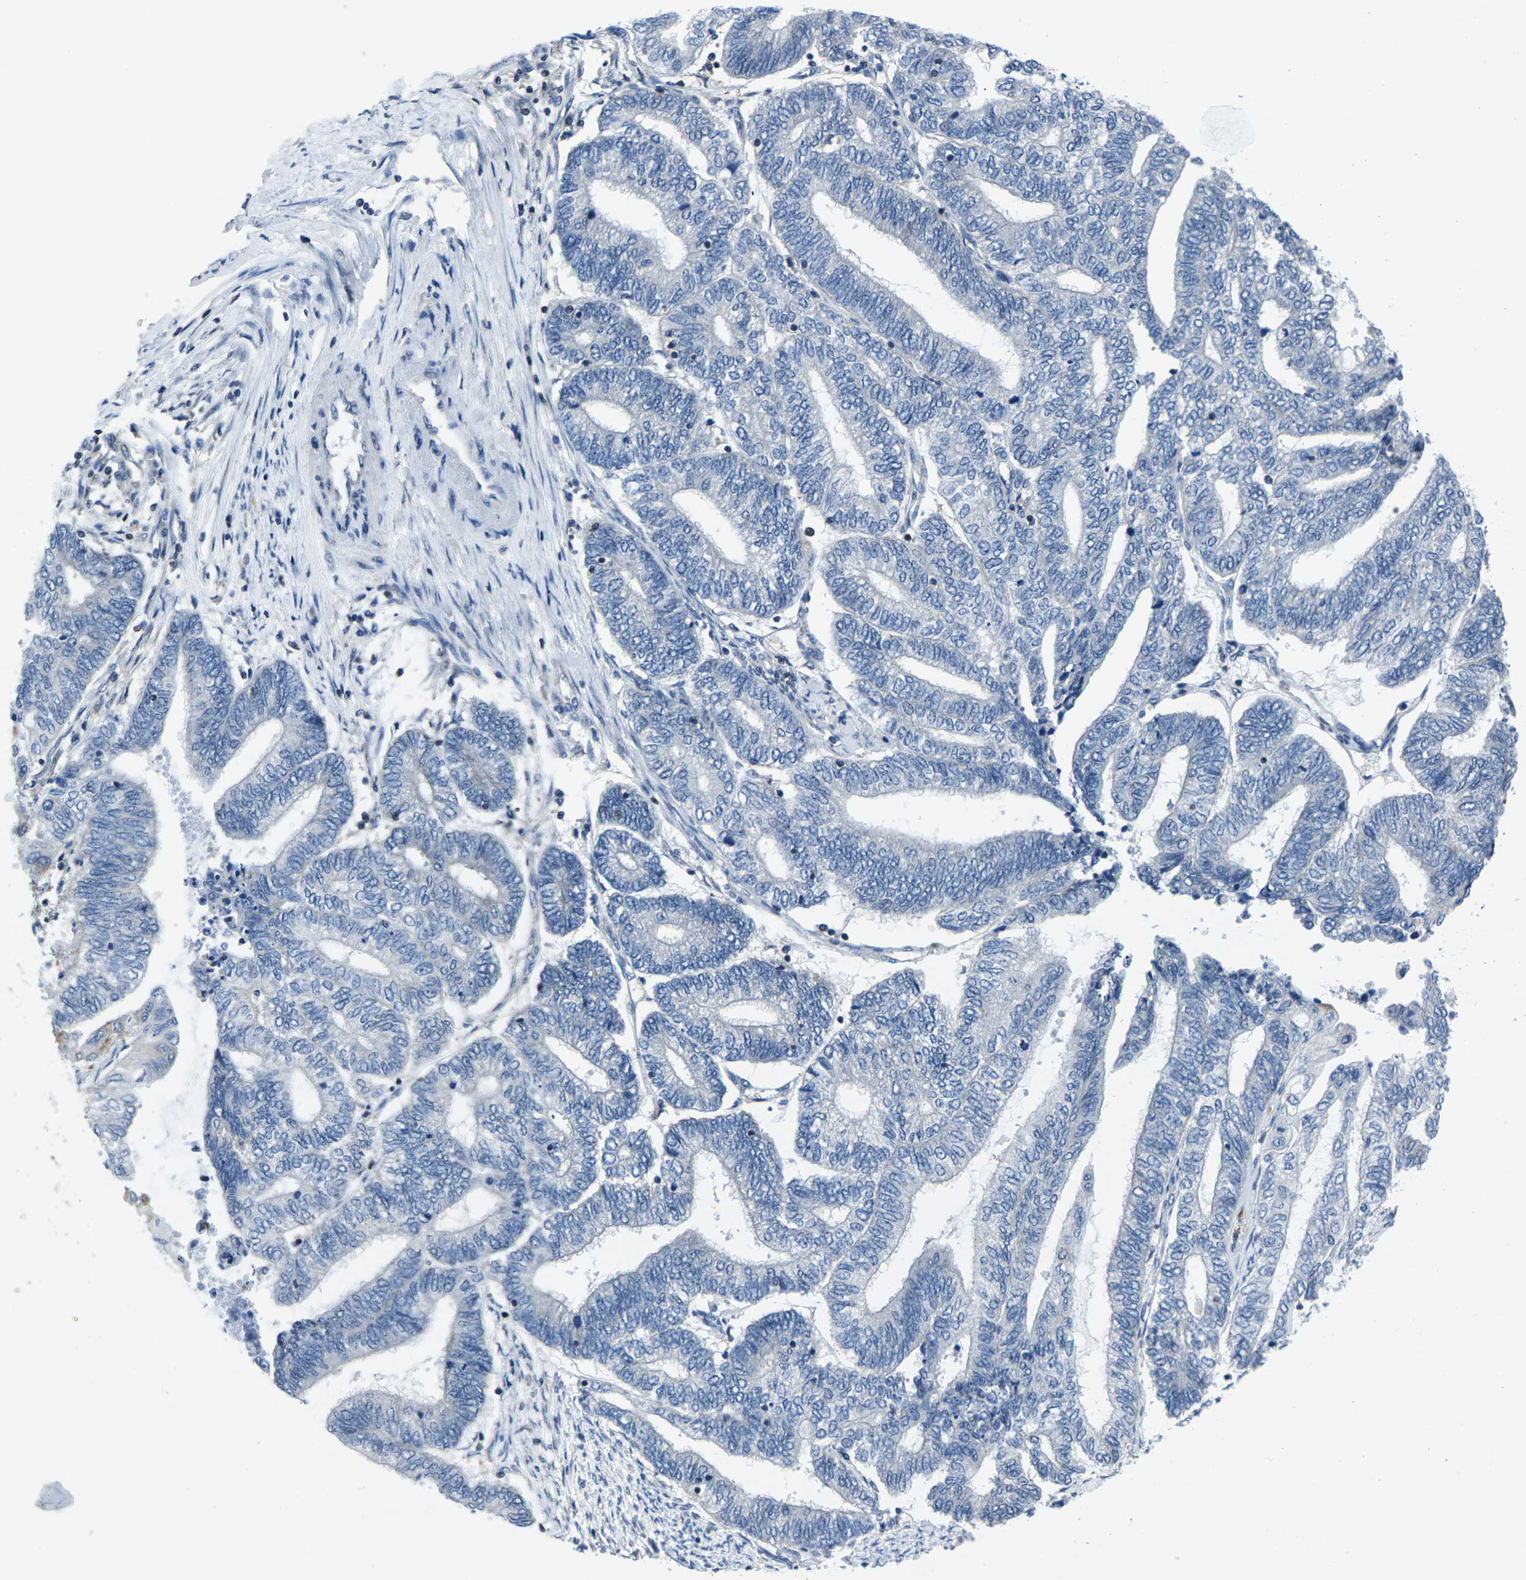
{"staining": {"intensity": "negative", "quantity": "none", "location": "none"}, "tissue": "endometrial cancer", "cell_type": "Tumor cells", "image_type": "cancer", "snomed": [{"axis": "morphology", "description": "Adenocarcinoma, NOS"}, {"axis": "topography", "description": "Uterus"}, {"axis": "topography", "description": "Endometrium"}], "caption": "Human adenocarcinoma (endometrial) stained for a protein using immunohistochemistry (IHC) shows no expression in tumor cells.", "gene": "STAT4", "patient": {"sex": "female", "age": 70}}